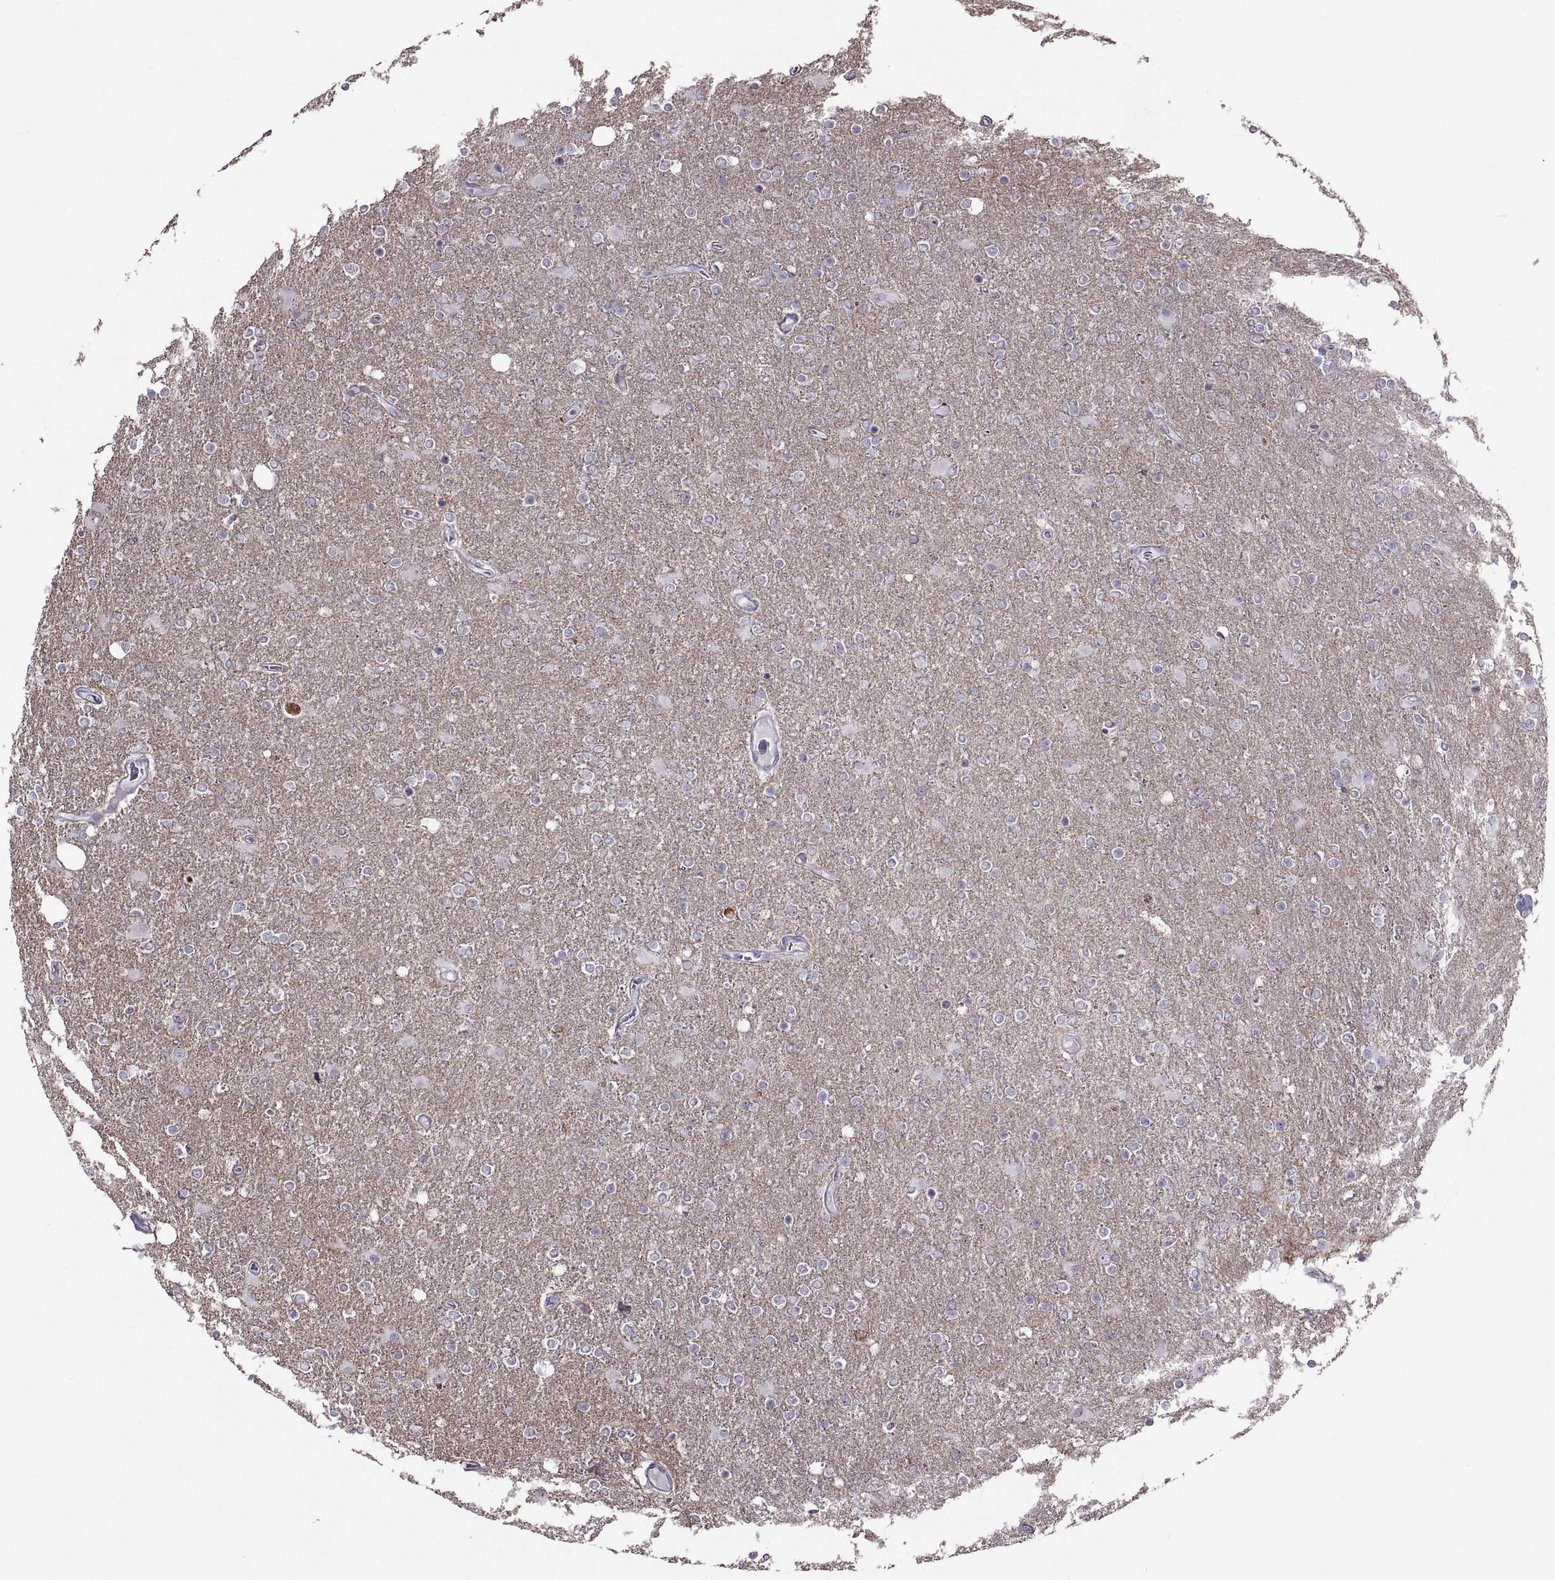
{"staining": {"intensity": "negative", "quantity": "none", "location": "none"}, "tissue": "glioma", "cell_type": "Tumor cells", "image_type": "cancer", "snomed": [{"axis": "morphology", "description": "Glioma, malignant, High grade"}, {"axis": "topography", "description": "Cerebral cortex"}], "caption": "High power microscopy photomicrograph of an immunohistochemistry image of high-grade glioma (malignant), revealing no significant expression in tumor cells.", "gene": "ASIC2", "patient": {"sex": "male", "age": 70}}